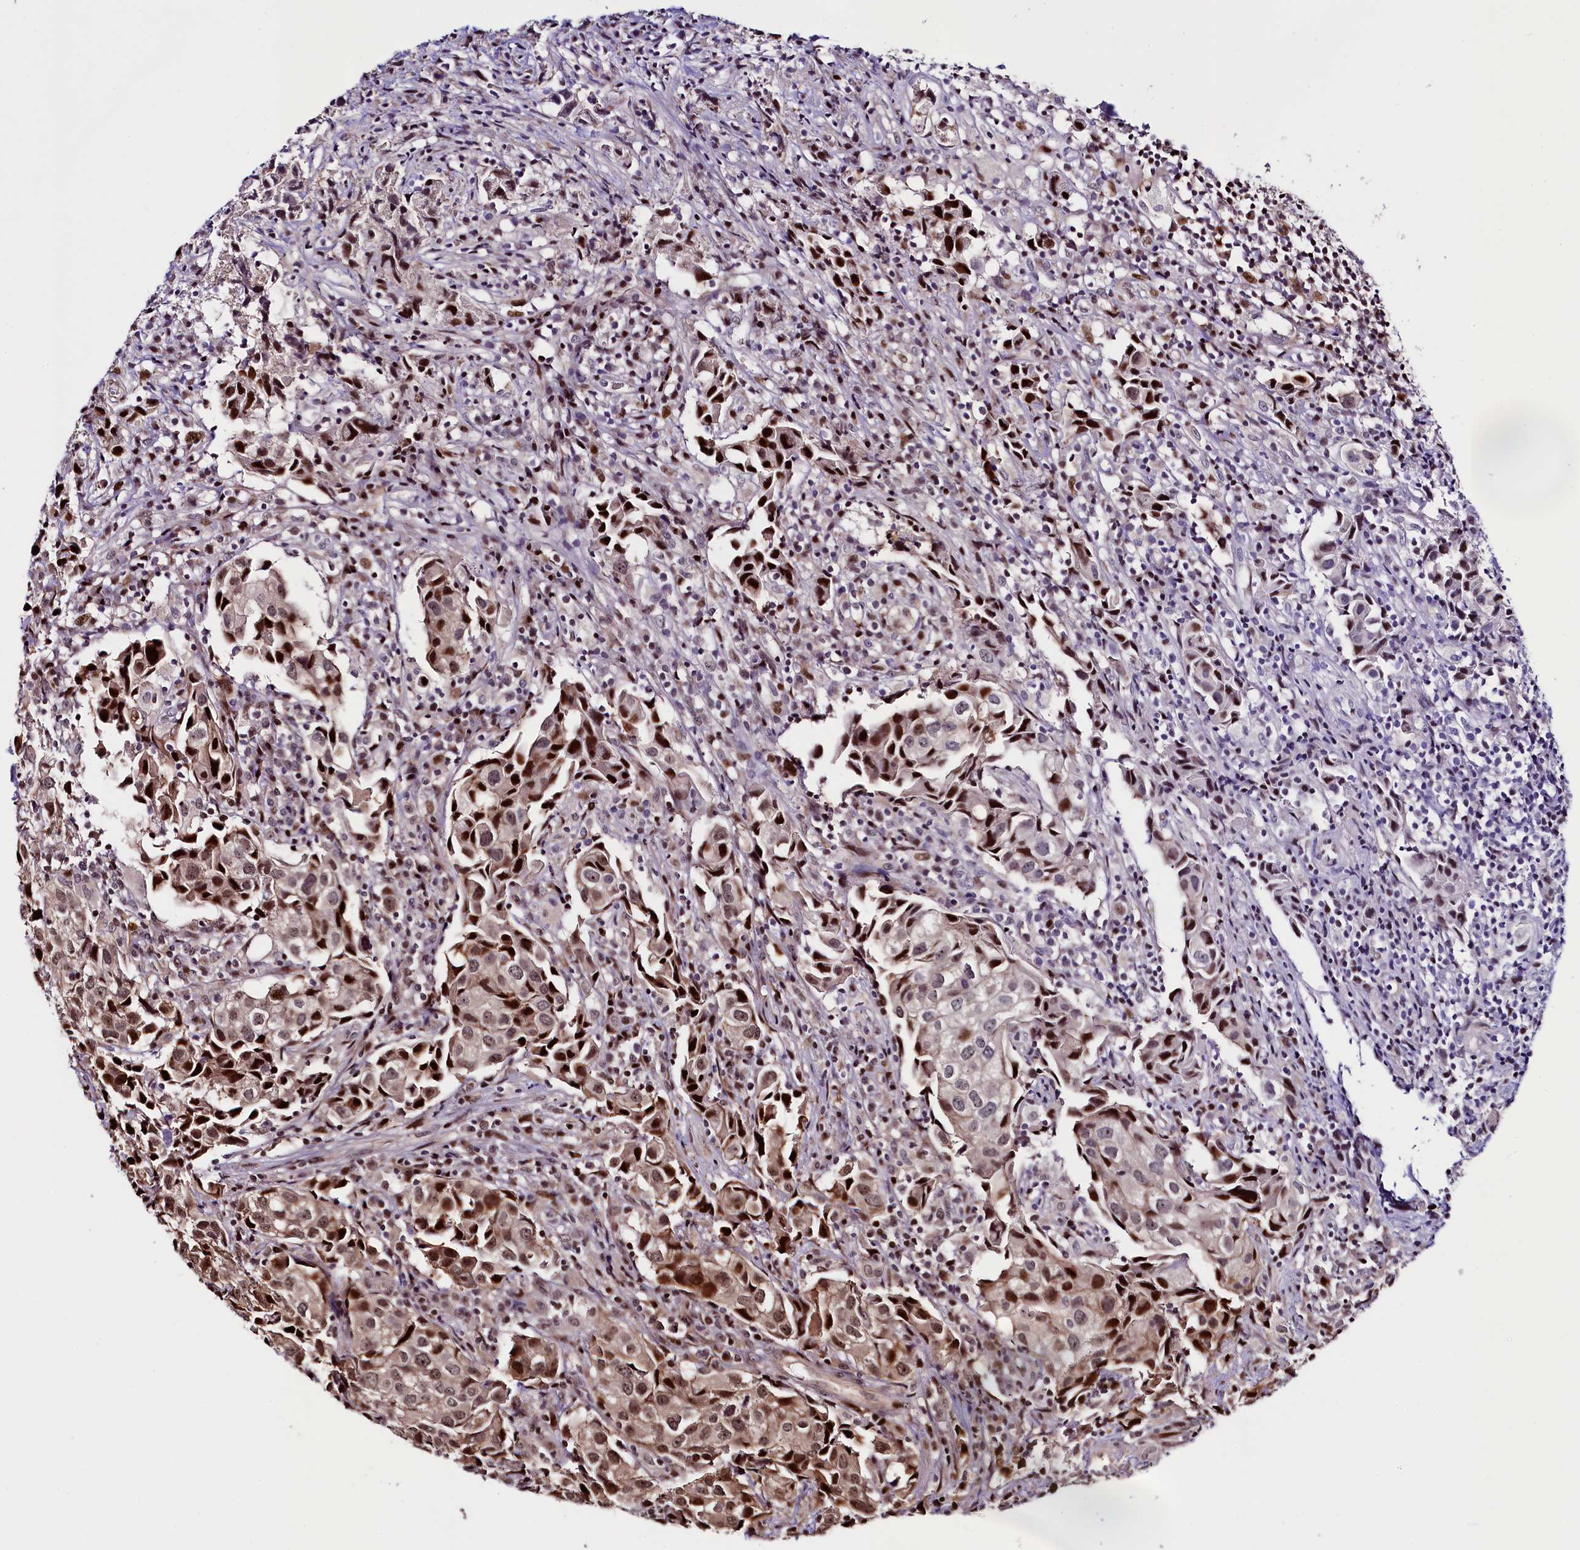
{"staining": {"intensity": "strong", "quantity": "25%-75%", "location": "cytoplasmic/membranous,nuclear"}, "tissue": "urothelial cancer", "cell_type": "Tumor cells", "image_type": "cancer", "snomed": [{"axis": "morphology", "description": "Urothelial carcinoma, High grade"}, {"axis": "topography", "description": "Urinary bladder"}], "caption": "This is an image of immunohistochemistry staining of urothelial cancer, which shows strong expression in the cytoplasmic/membranous and nuclear of tumor cells.", "gene": "TRMT112", "patient": {"sex": "female", "age": 75}}